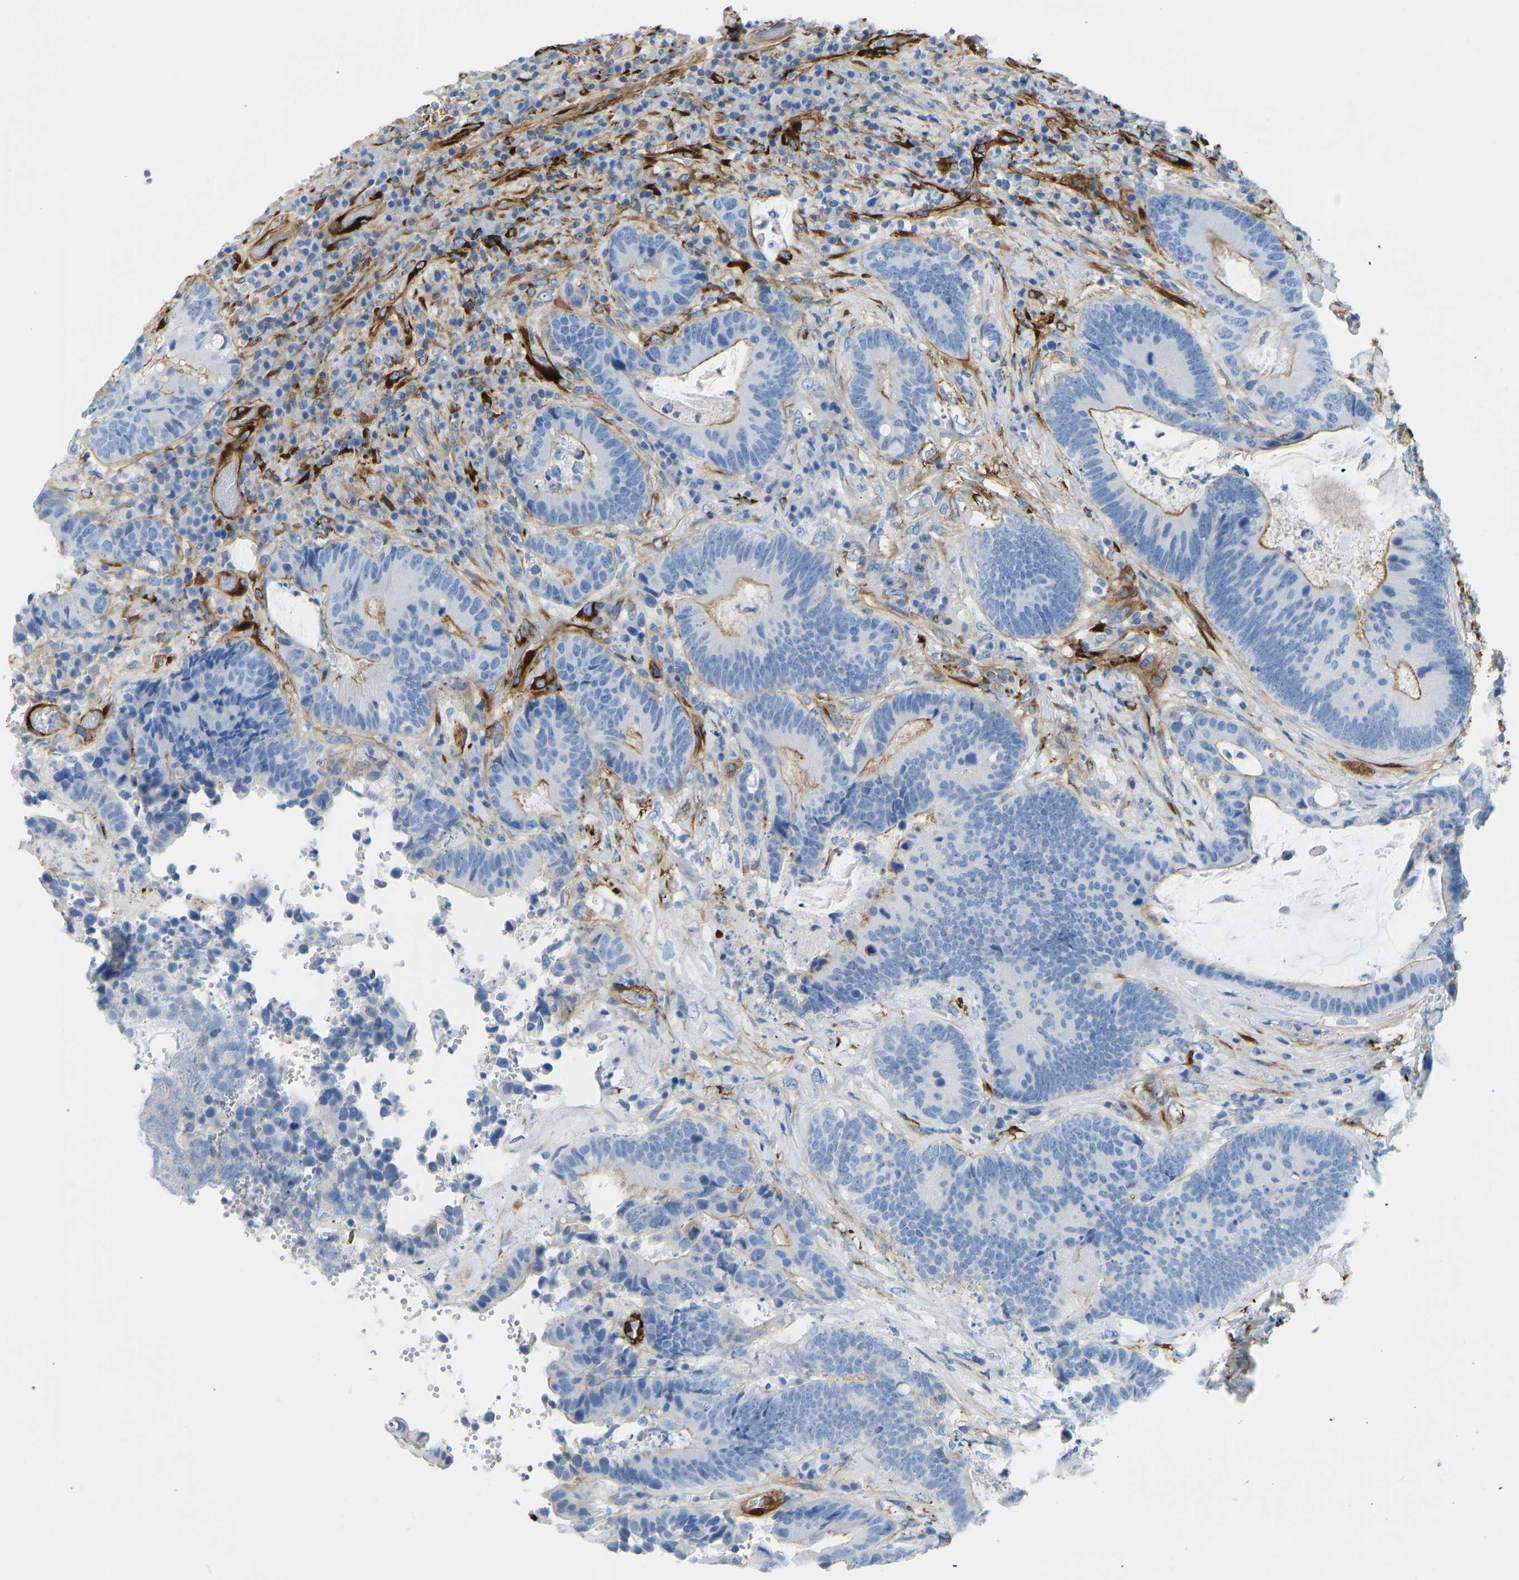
{"staining": {"intensity": "moderate", "quantity": "25%-75%", "location": "cytoplasmic/membranous"}, "tissue": "colorectal cancer", "cell_type": "Tumor cells", "image_type": "cancer", "snomed": [{"axis": "morphology", "description": "Adenocarcinoma, NOS"}, {"axis": "topography", "description": "Rectum"}], "caption": "DAB (3,3'-diaminobenzidine) immunohistochemical staining of human colorectal adenocarcinoma displays moderate cytoplasmic/membranous protein expression in approximately 25%-75% of tumor cells. (Stains: DAB (3,3'-diaminobenzidine) in brown, nuclei in blue, Microscopy: brightfield microscopy at high magnification).", "gene": "COL15A1", "patient": {"sex": "female", "age": 89}}